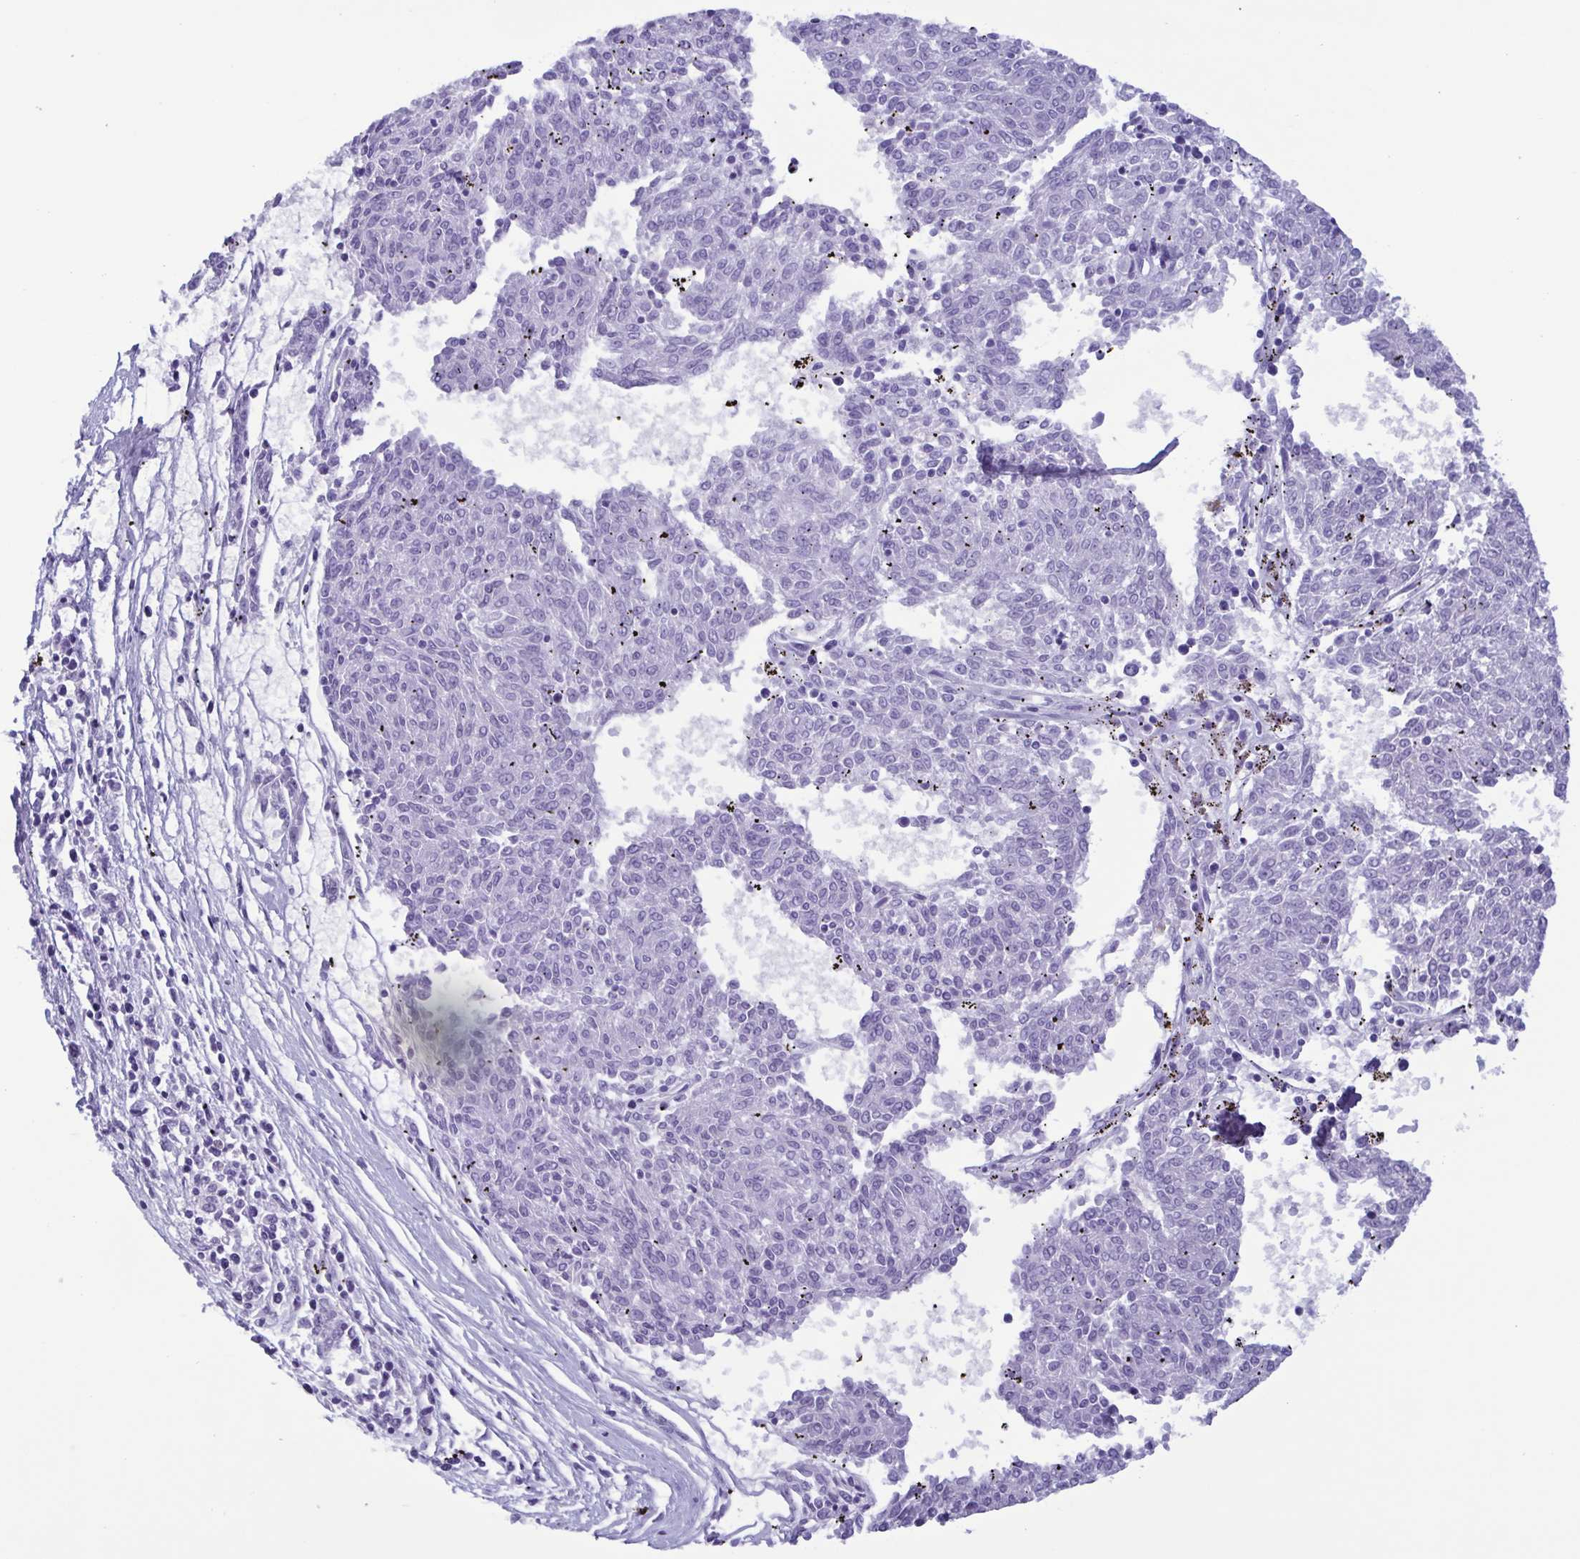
{"staining": {"intensity": "negative", "quantity": "none", "location": "none"}, "tissue": "melanoma", "cell_type": "Tumor cells", "image_type": "cancer", "snomed": [{"axis": "morphology", "description": "Malignant melanoma, NOS"}, {"axis": "topography", "description": "Skin"}], "caption": "This micrograph is of melanoma stained with immunohistochemistry (IHC) to label a protein in brown with the nuclei are counter-stained blue. There is no positivity in tumor cells.", "gene": "LTF", "patient": {"sex": "female", "age": 72}}